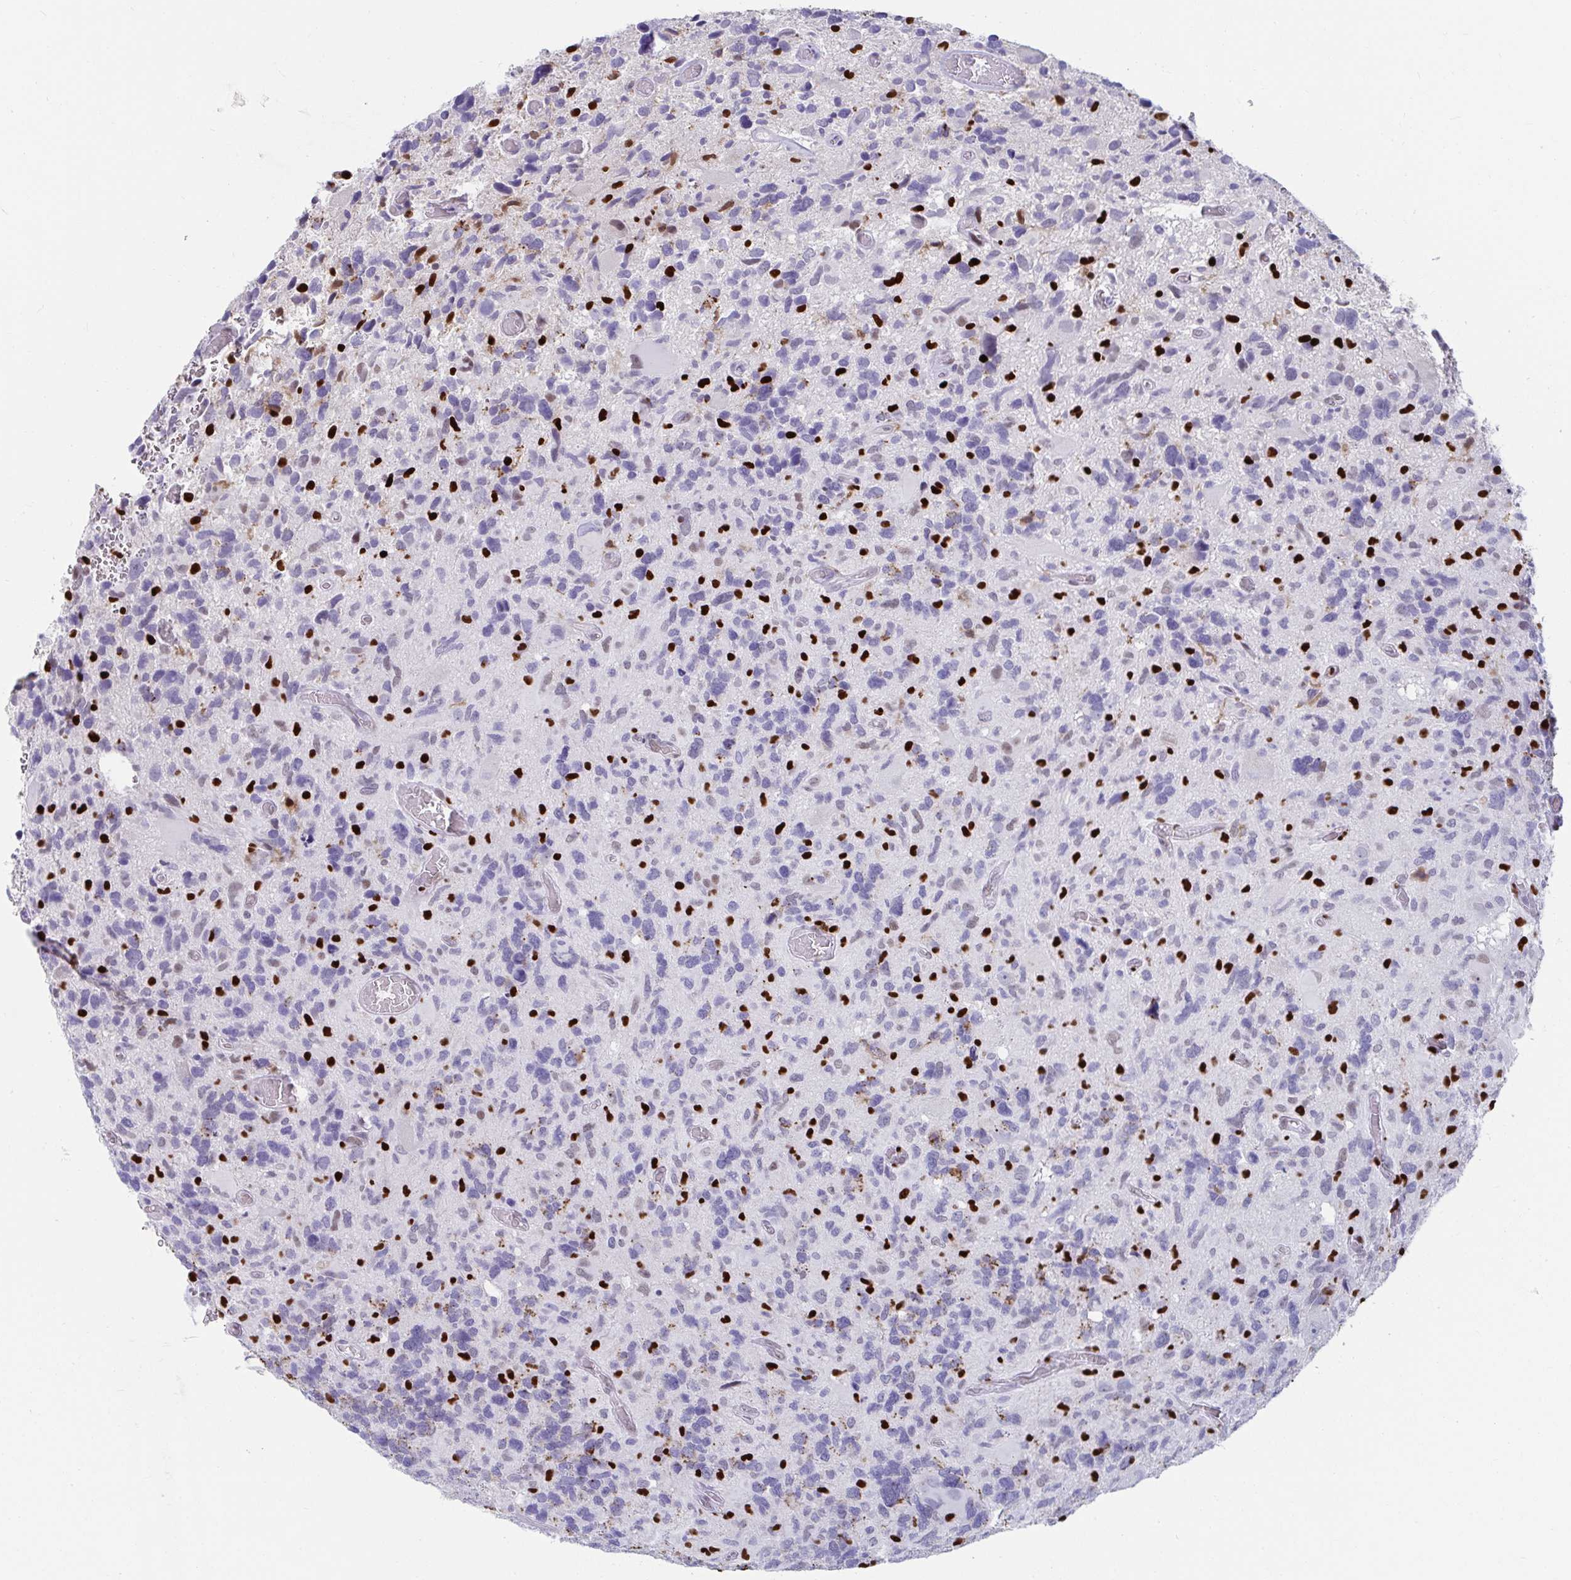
{"staining": {"intensity": "negative", "quantity": "none", "location": "none"}, "tissue": "glioma", "cell_type": "Tumor cells", "image_type": "cancer", "snomed": [{"axis": "morphology", "description": "Glioma, malignant, High grade"}, {"axis": "topography", "description": "Brain"}], "caption": "The micrograph shows no staining of tumor cells in malignant high-grade glioma.", "gene": "ZNF586", "patient": {"sex": "male", "age": 49}}